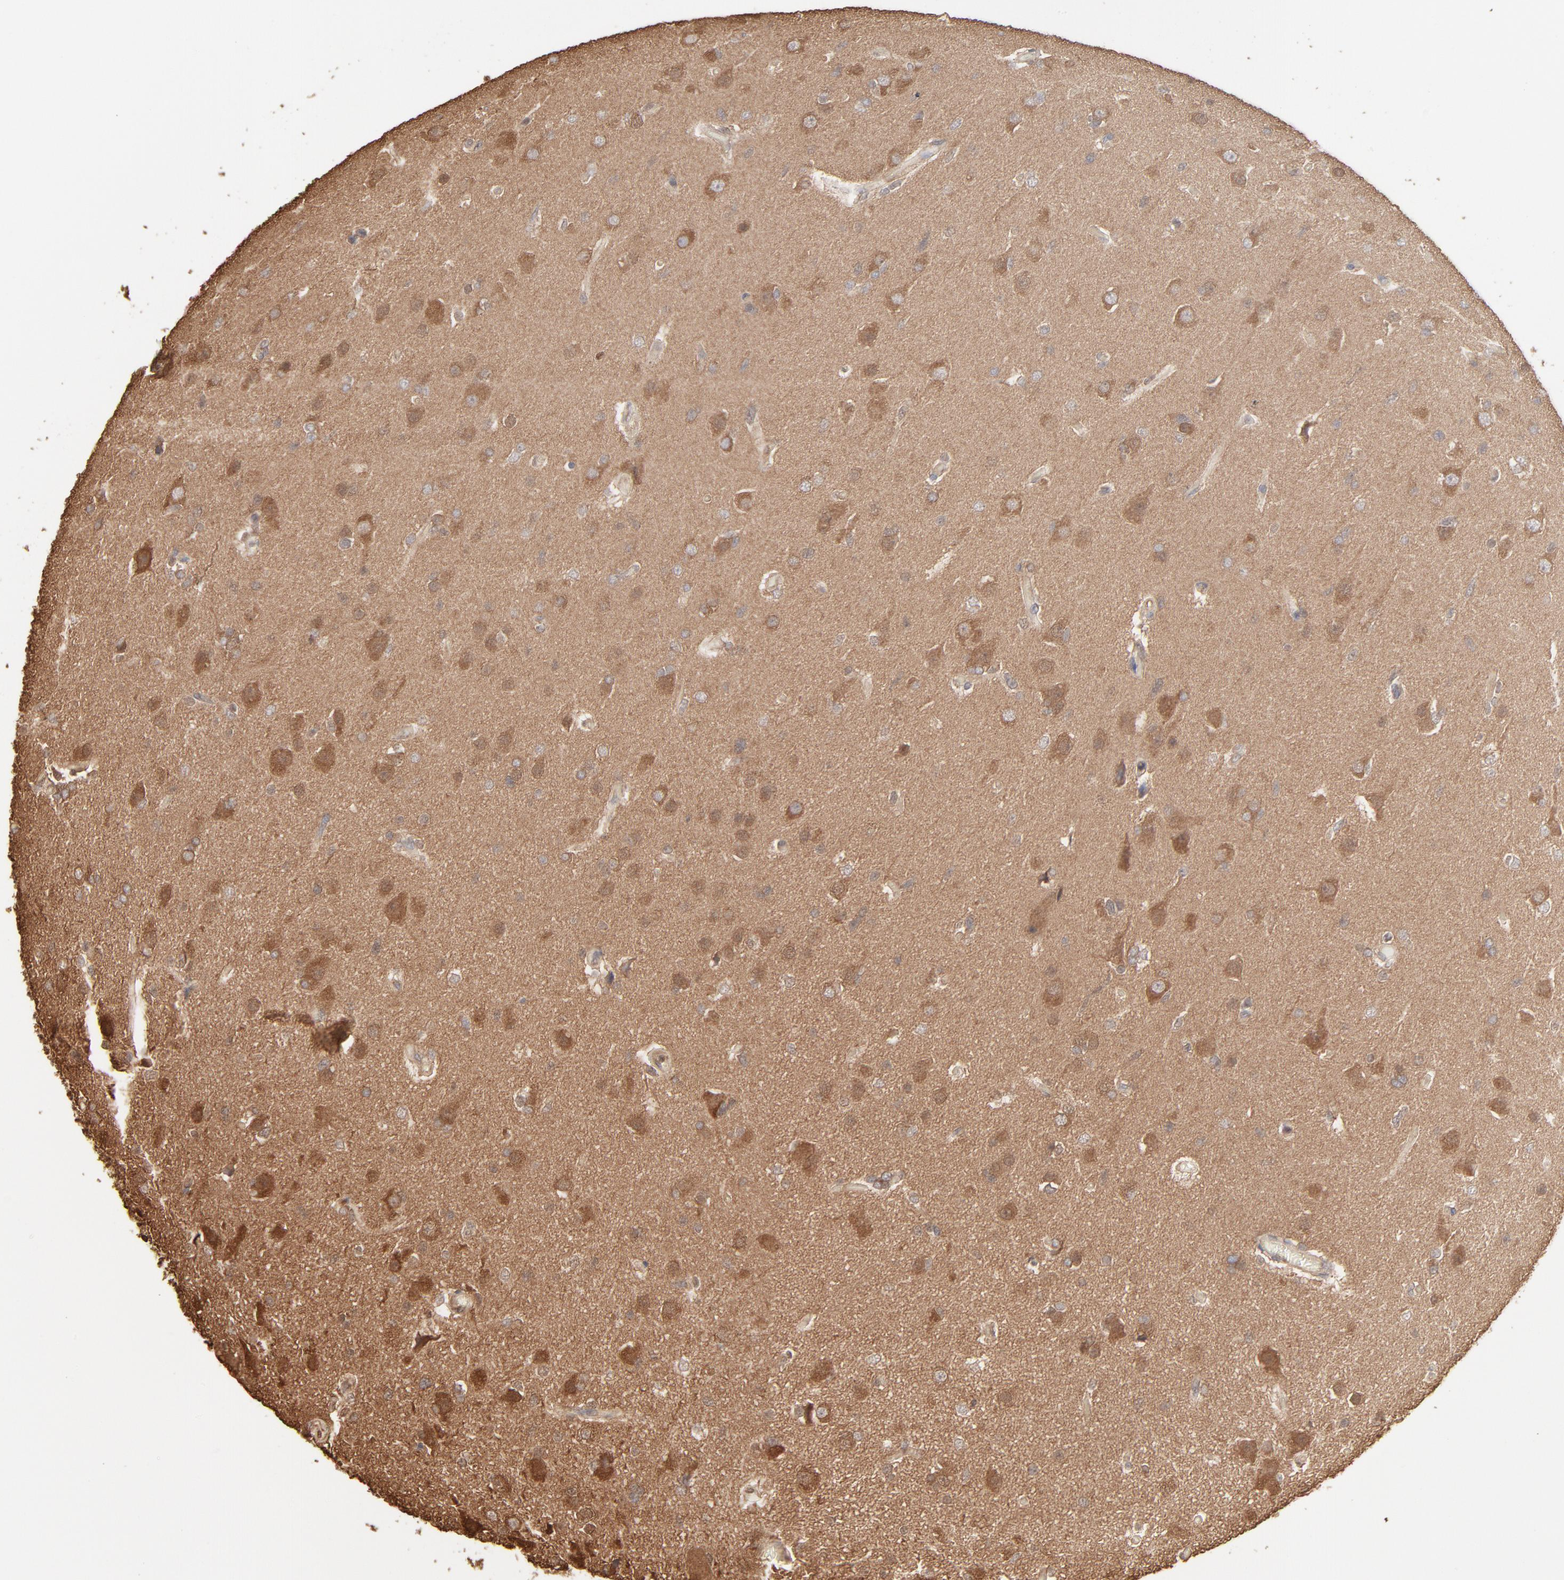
{"staining": {"intensity": "moderate", "quantity": ">75%", "location": "cytoplasmic/membranous"}, "tissue": "glioma", "cell_type": "Tumor cells", "image_type": "cancer", "snomed": [{"axis": "morphology", "description": "Glioma, malignant, High grade"}, {"axis": "topography", "description": "Brain"}], "caption": "A medium amount of moderate cytoplasmic/membranous positivity is appreciated in about >75% of tumor cells in glioma tissue.", "gene": "PPP2CA", "patient": {"sex": "male", "age": 33}}